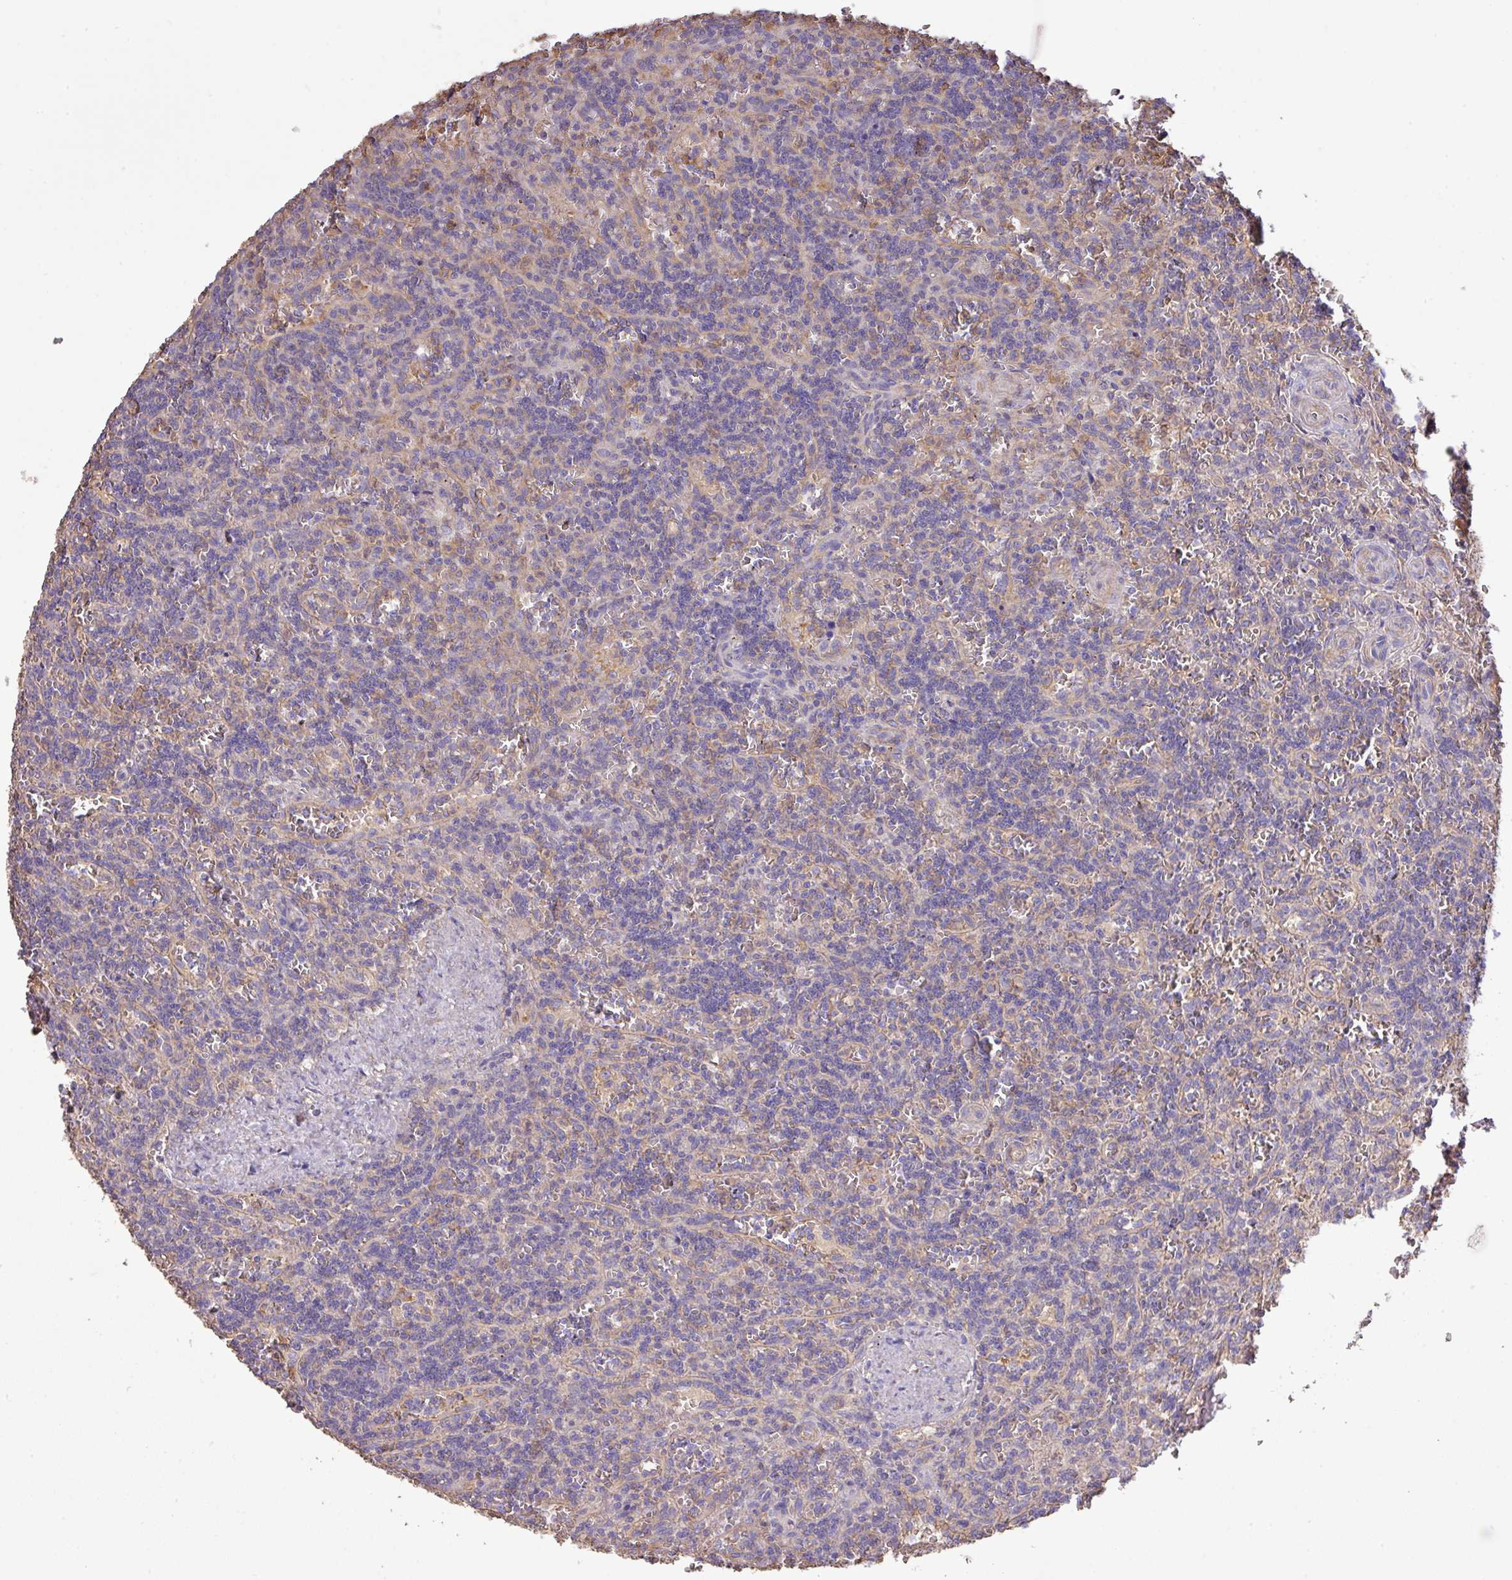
{"staining": {"intensity": "negative", "quantity": "none", "location": "none"}, "tissue": "lymphoma", "cell_type": "Tumor cells", "image_type": "cancer", "snomed": [{"axis": "morphology", "description": "Malignant lymphoma, non-Hodgkin's type, Low grade"}, {"axis": "topography", "description": "Spleen"}], "caption": "Protein analysis of lymphoma reveals no significant staining in tumor cells.", "gene": "CALML4", "patient": {"sex": "male", "age": 73}}